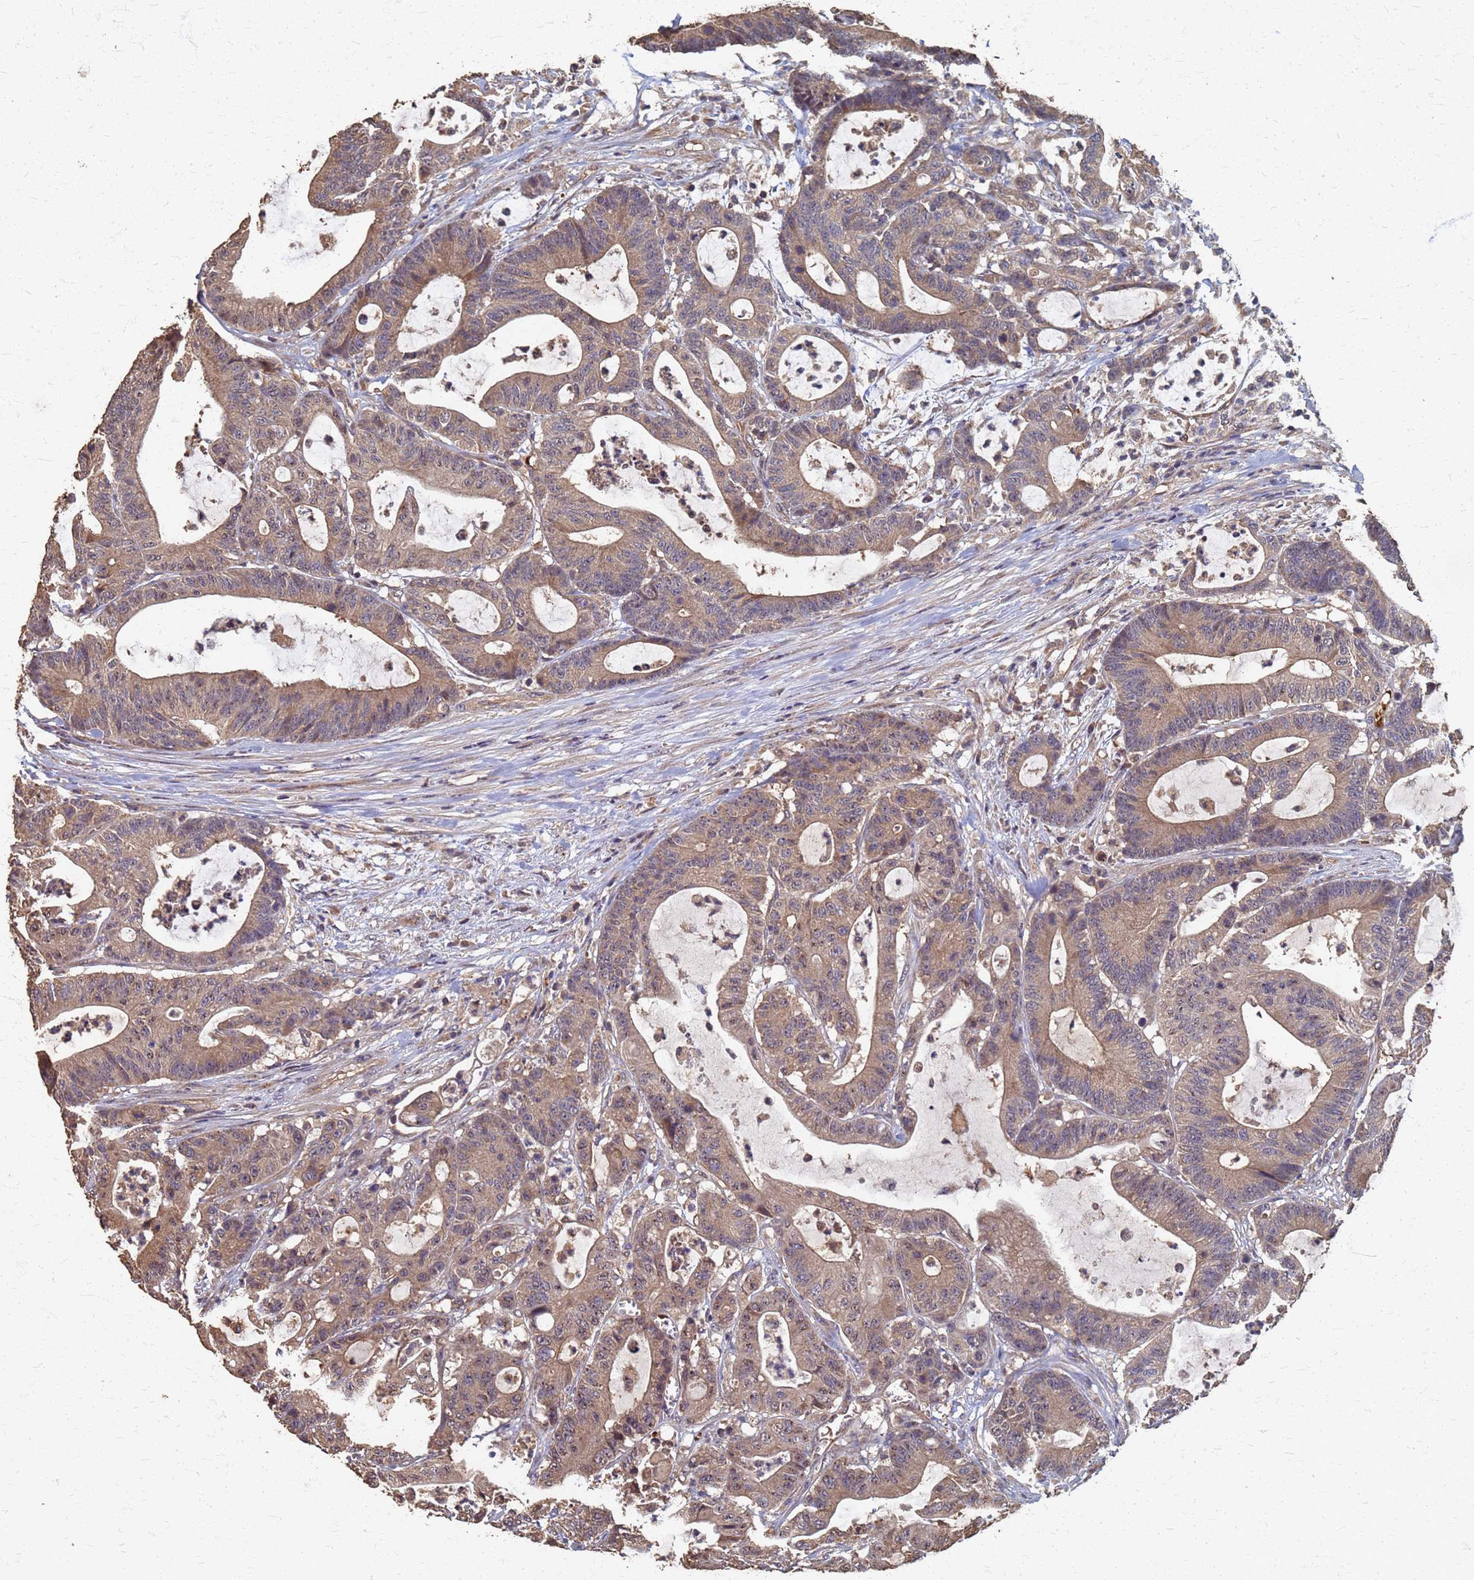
{"staining": {"intensity": "moderate", "quantity": ">75%", "location": "cytoplasmic/membranous"}, "tissue": "colorectal cancer", "cell_type": "Tumor cells", "image_type": "cancer", "snomed": [{"axis": "morphology", "description": "Adenocarcinoma, NOS"}, {"axis": "topography", "description": "Colon"}], "caption": "High-magnification brightfield microscopy of colorectal cancer (adenocarcinoma) stained with DAB (brown) and counterstained with hematoxylin (blue). tumor cells exhibit moderate cytoplasmic/membranous staining is seen in approximately>75% of cells.", "gene": "DPH5", "patient": {"sex": "female", "age": 84}}